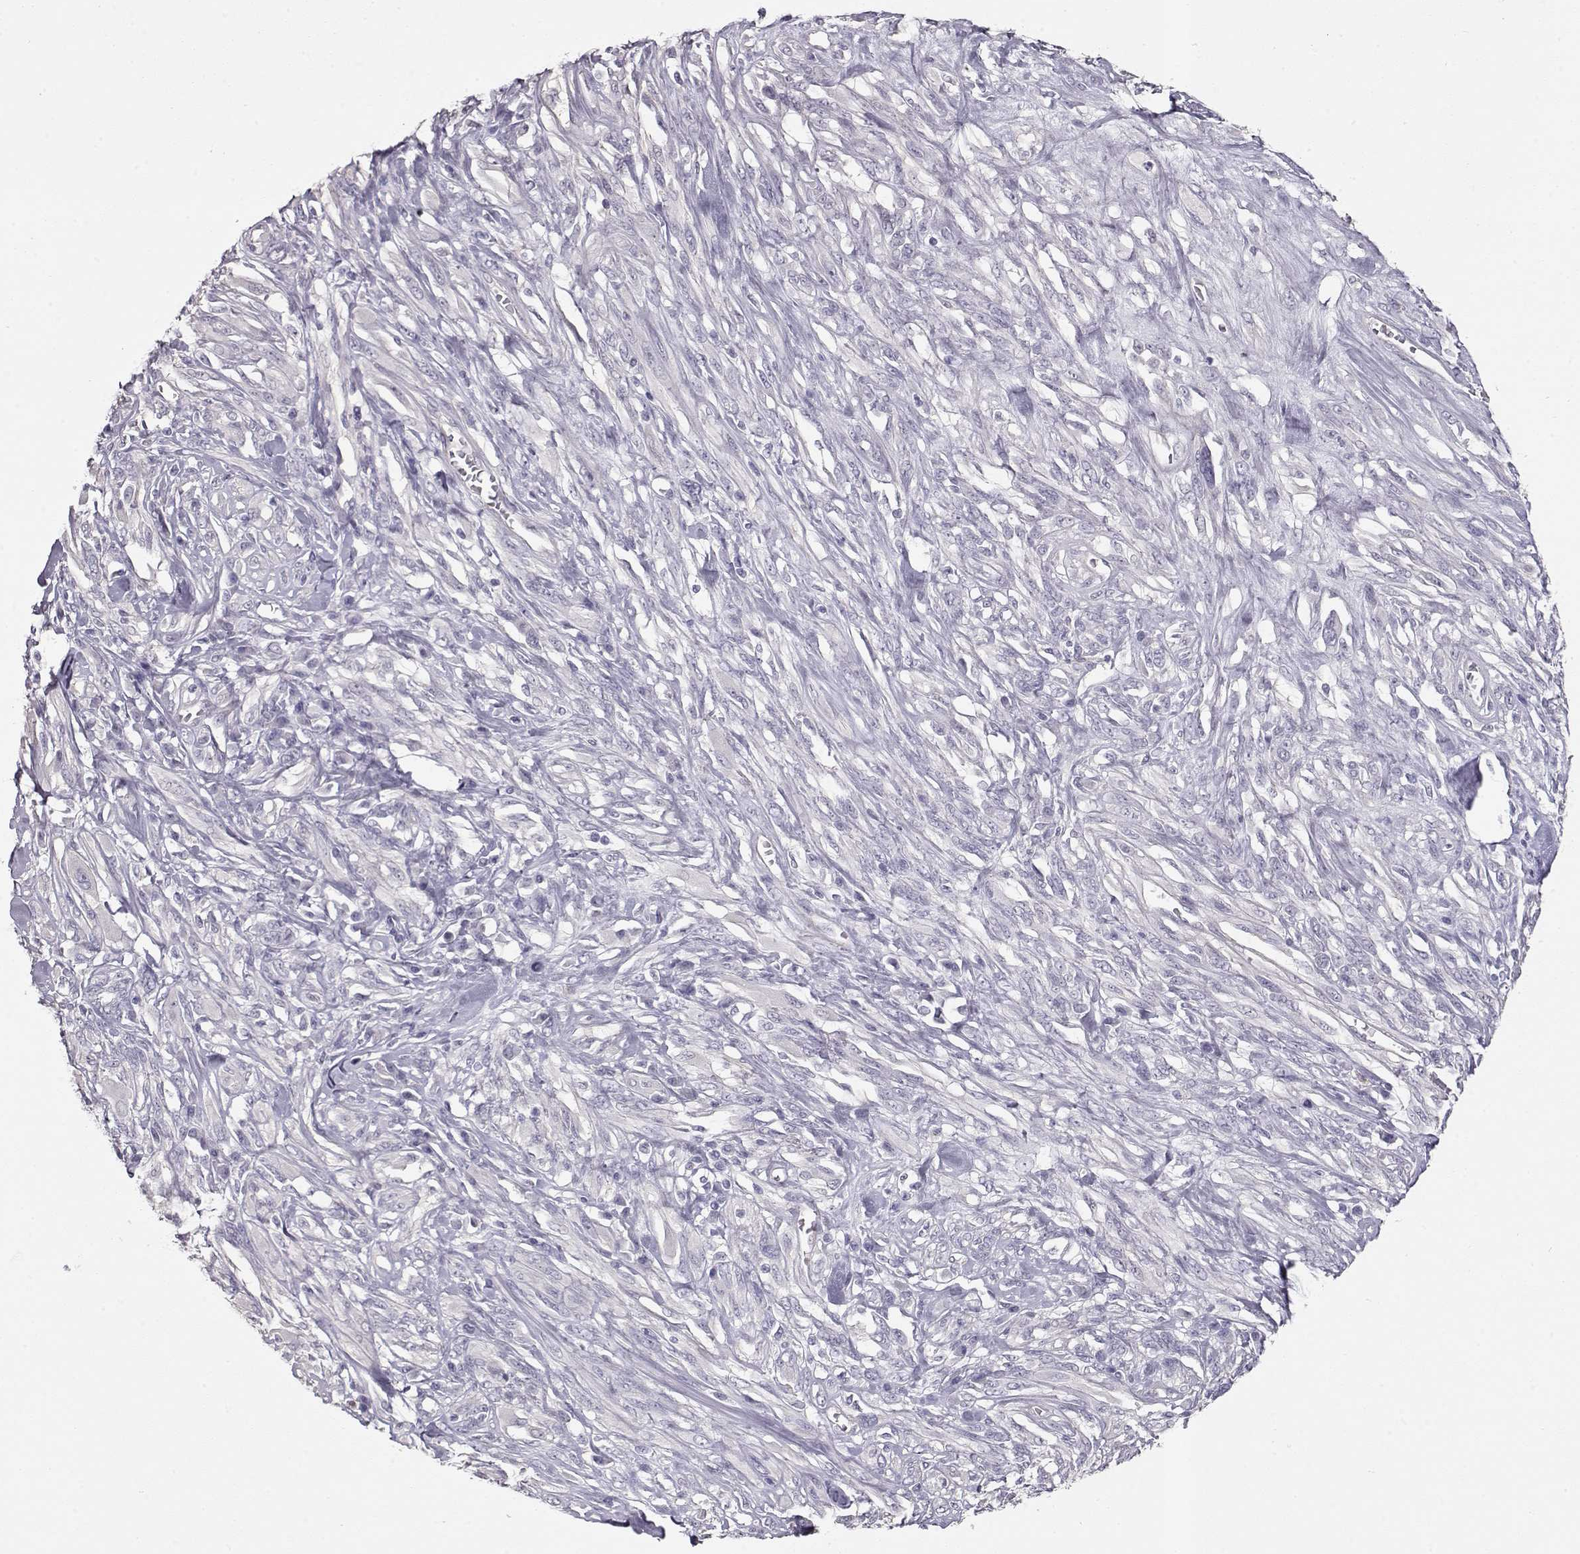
{"staining": {"intensity": "negative", "quantity": "none", "location": "none"}, "tissue": "melanoma", "cell_type": "Tumor cells", "image_type": "cancer", "snomed": [{"axis": "morphology", "description": "Malignant melanoma, NOS"}, {"axis": "topography", "description": "Skin"}], "caption": "This is a micrograph of immunohistochemistry staining of melanoma, which shows no positivity in tumor cells.", "gene": "SLC18A1", "patient": {"sex": "female", "age": 91}}